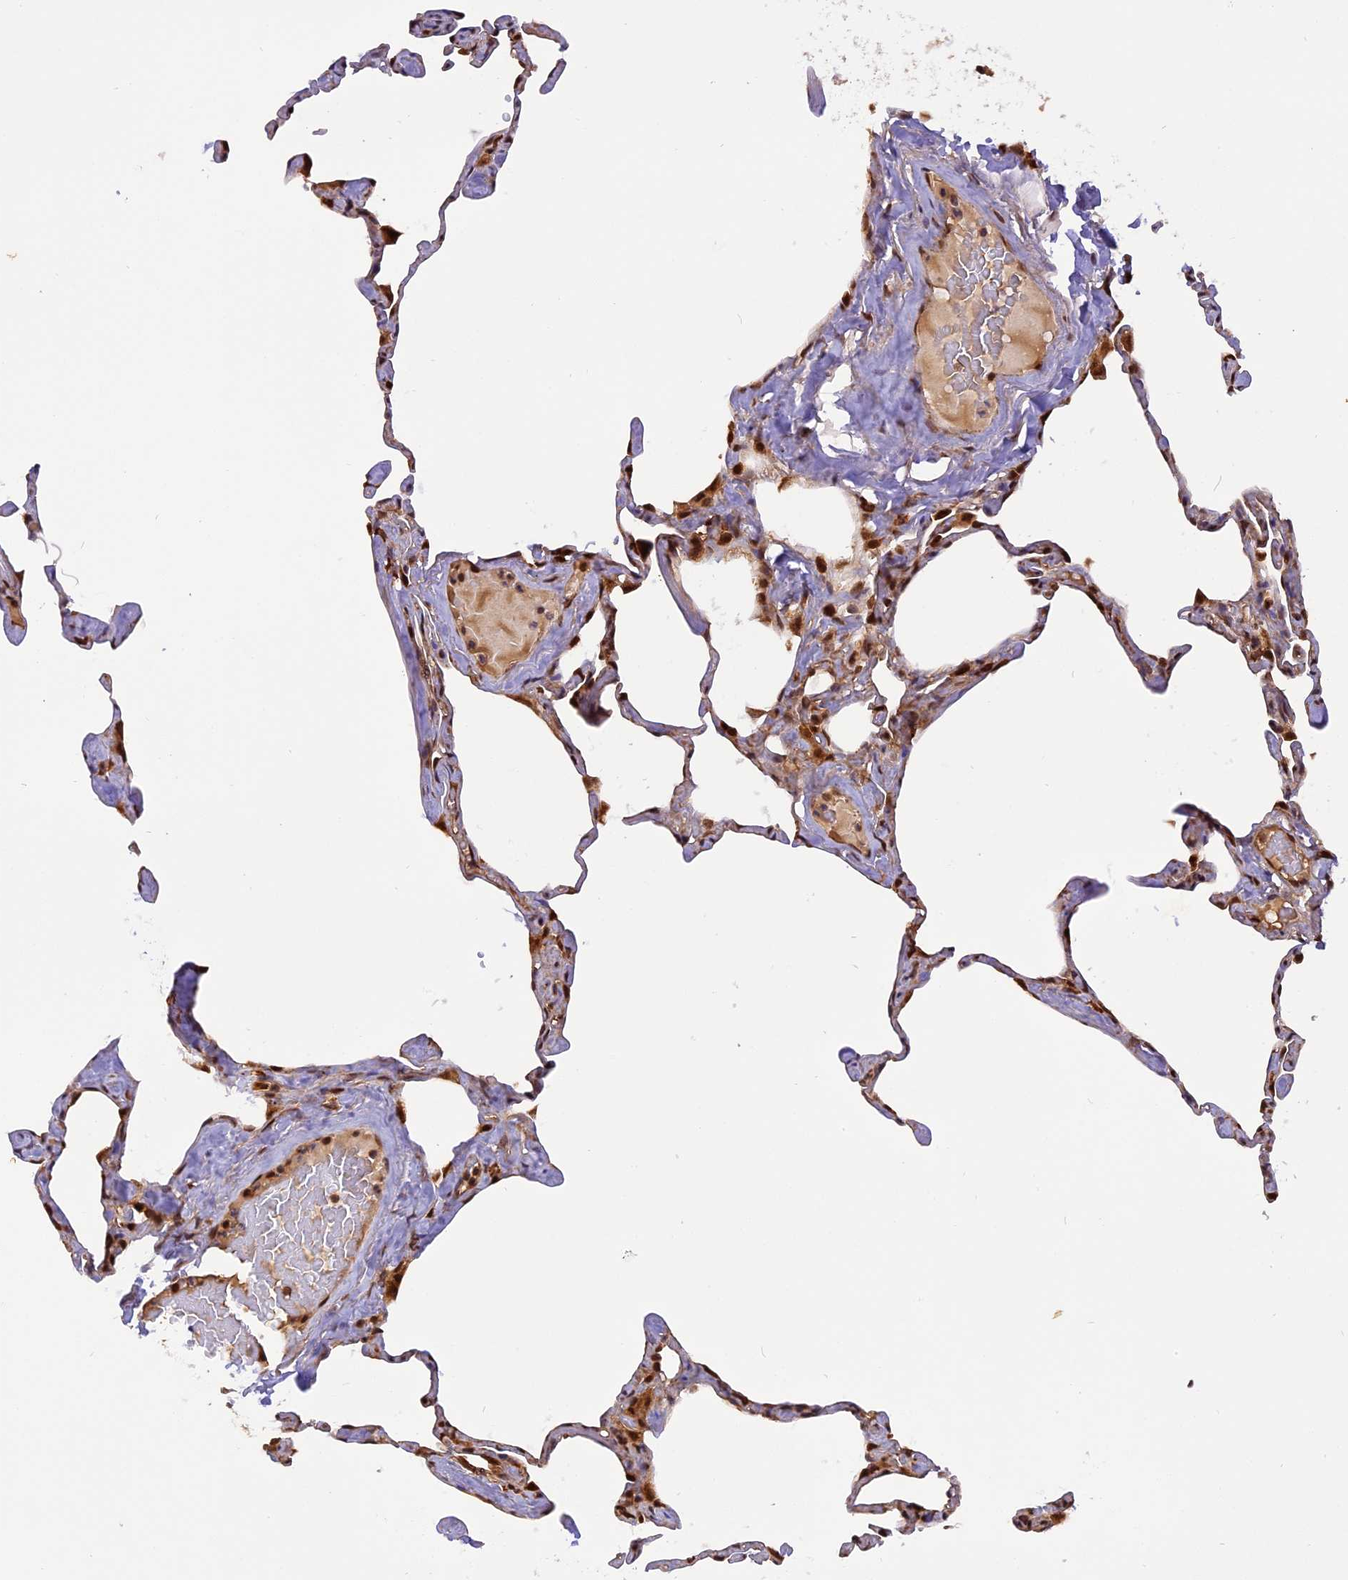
{"staining": {"intensity": "moderate", "quantity": "<25%", "location": "cytoplasmic/membranous,nuclear"}, "tissue": "lung", "cell_type": "Alveolar cells", "image_type": "normal", "snomed": [{"axis": "morphology", "description": "Normal tissue, NOS"}, {"axis": "topography", "description": "Lung"}], "caption": "Protein analysis of unremarkable lung displays moderate cytoplasmic/membranous,nuclear staining in about <25% of alveolar cells. (brown staining indicates protein expression, while blue staining denotes nuclei).", "gene": "MICALL1", "patient": {"sex": "male", "age": 65}}